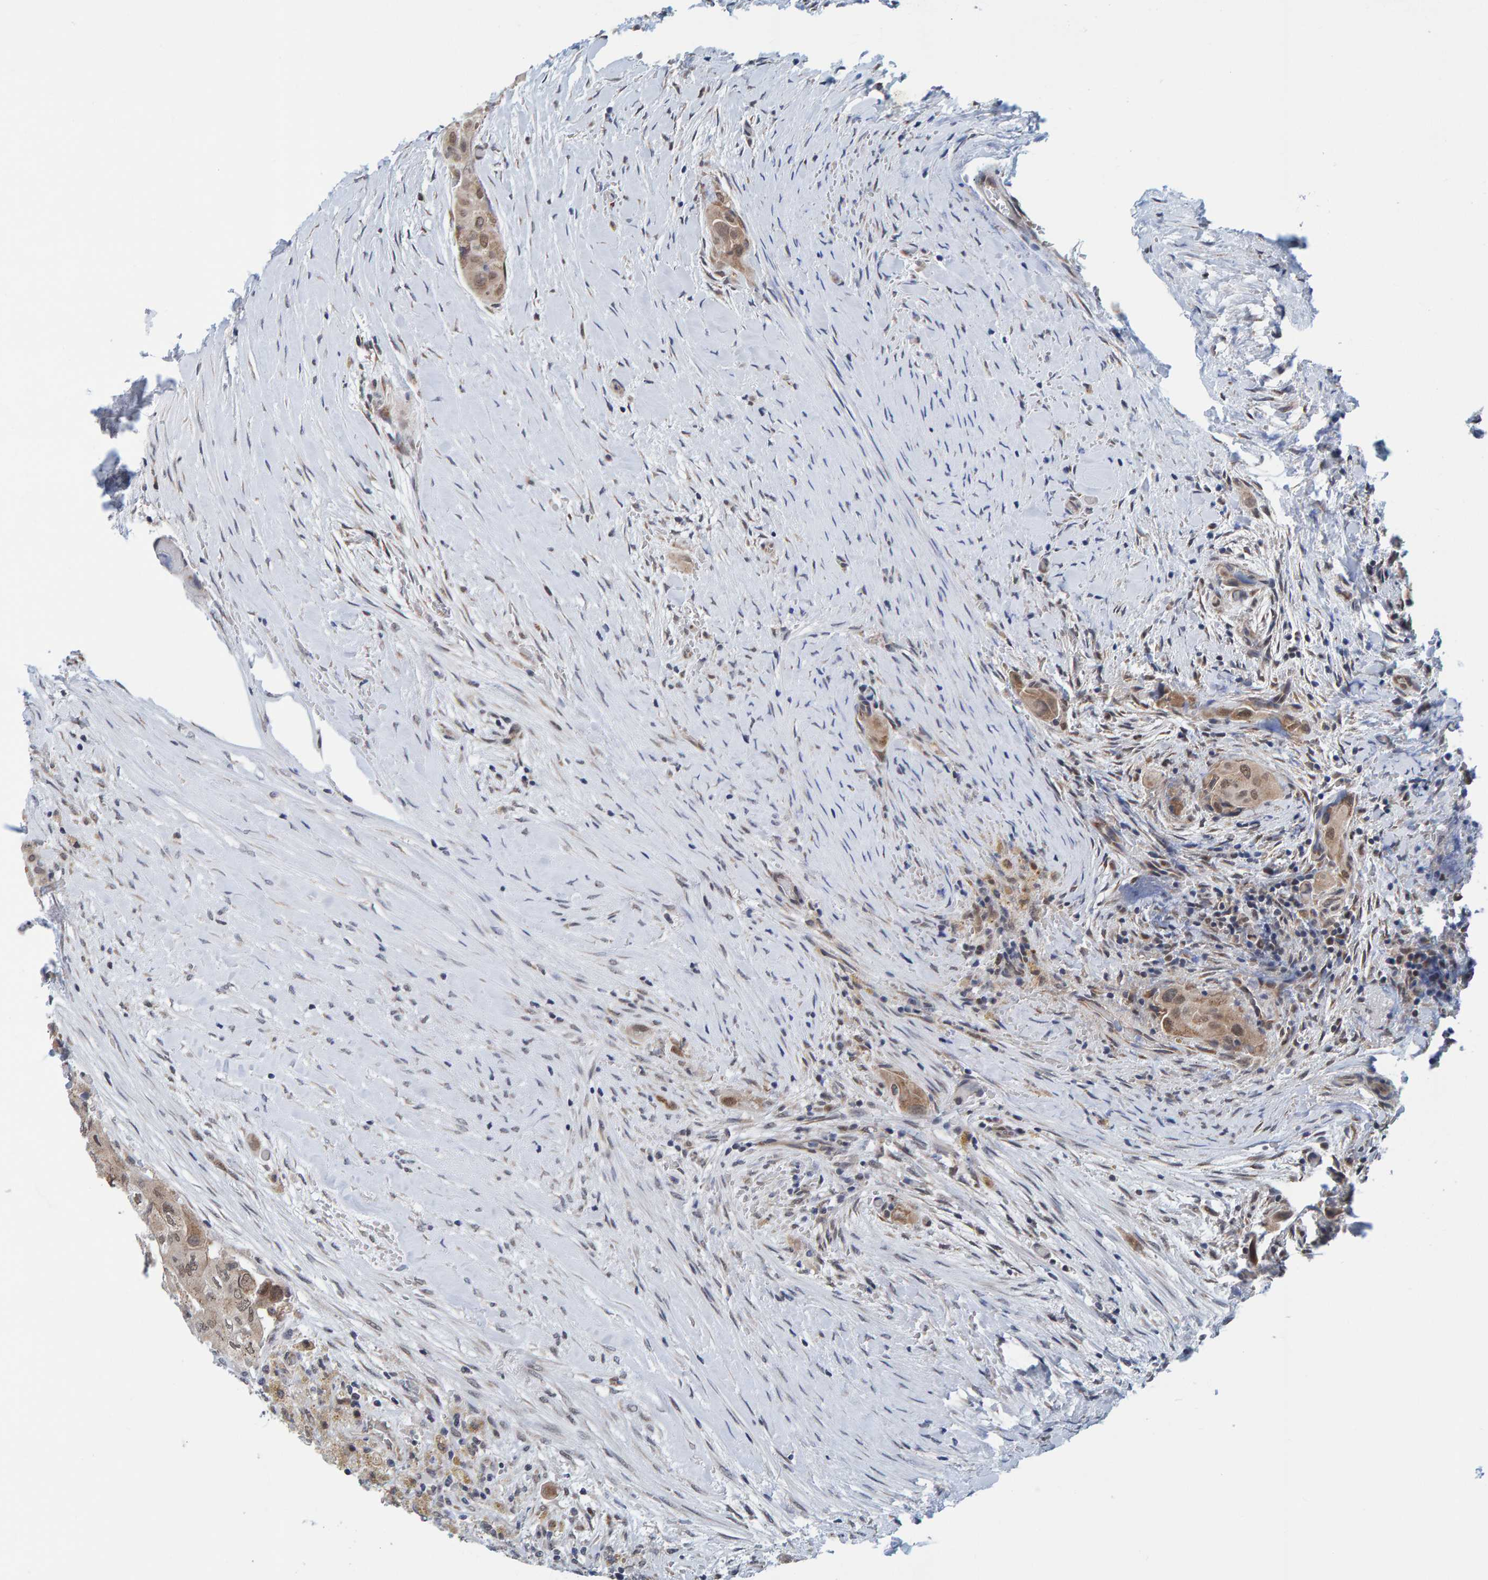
{"staining": {"intensity": "weak", "quantity": ">75%", "location": "cytoplasmic/membranous,nuclear"}, "tissue": "thyroid cancer", "cell_type": "Tumor cells", "image_type": "cancer", "snomed": [{"axis": "morphology", "description": "Papillary adenocarcinoma, NOS"}, {"axis": "topography", "description": "Thyroid gland"}], "caption": "The immunohistochemical stain labels weak cytoplasmic/membranous and nuclear staining in tumor cells of papillary adenocarcinoma (thyroid) tissue.", "gene": "SCRN2", "patient": {"sex": "female", "age": 59}}